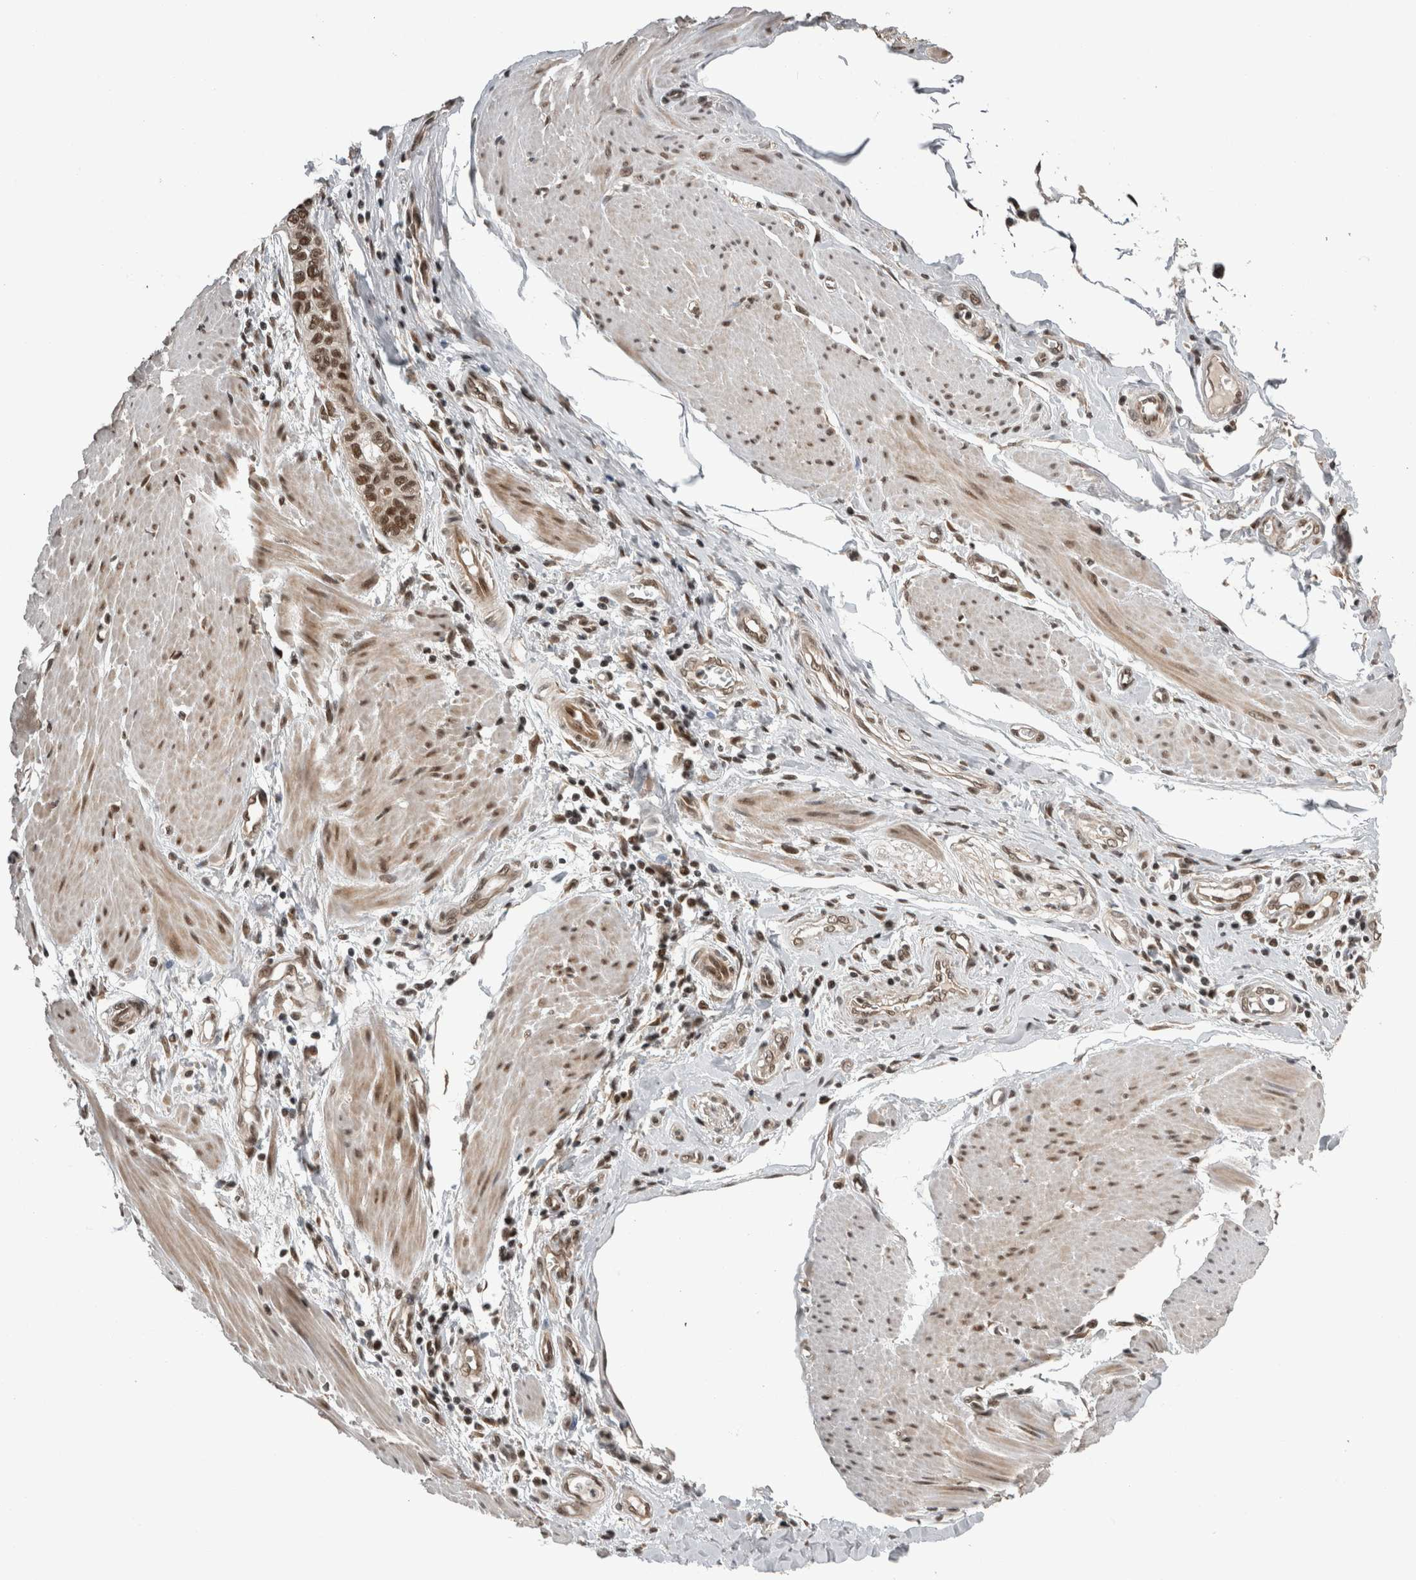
{"staining": {"intensity": "strong", "quantity": ">75%", "location": "nuclear"}, "tissue": "pancreatic cancer", "cell_type": "Tumor cells", "image_type": "cancer", "snomed": [{"axis": "morphology", "description": "Adenocarcinoma, NOS"}, {"axis": "topography", "description": "Pancreas"}], "caption": "Pancreatic cancer was stained to show a protein in brown. There is high levels of strong nuclear positivity in about >75% of tumor cells.", "gene": "CPSF2", "patient": {"sex": "male", "age": 74}}